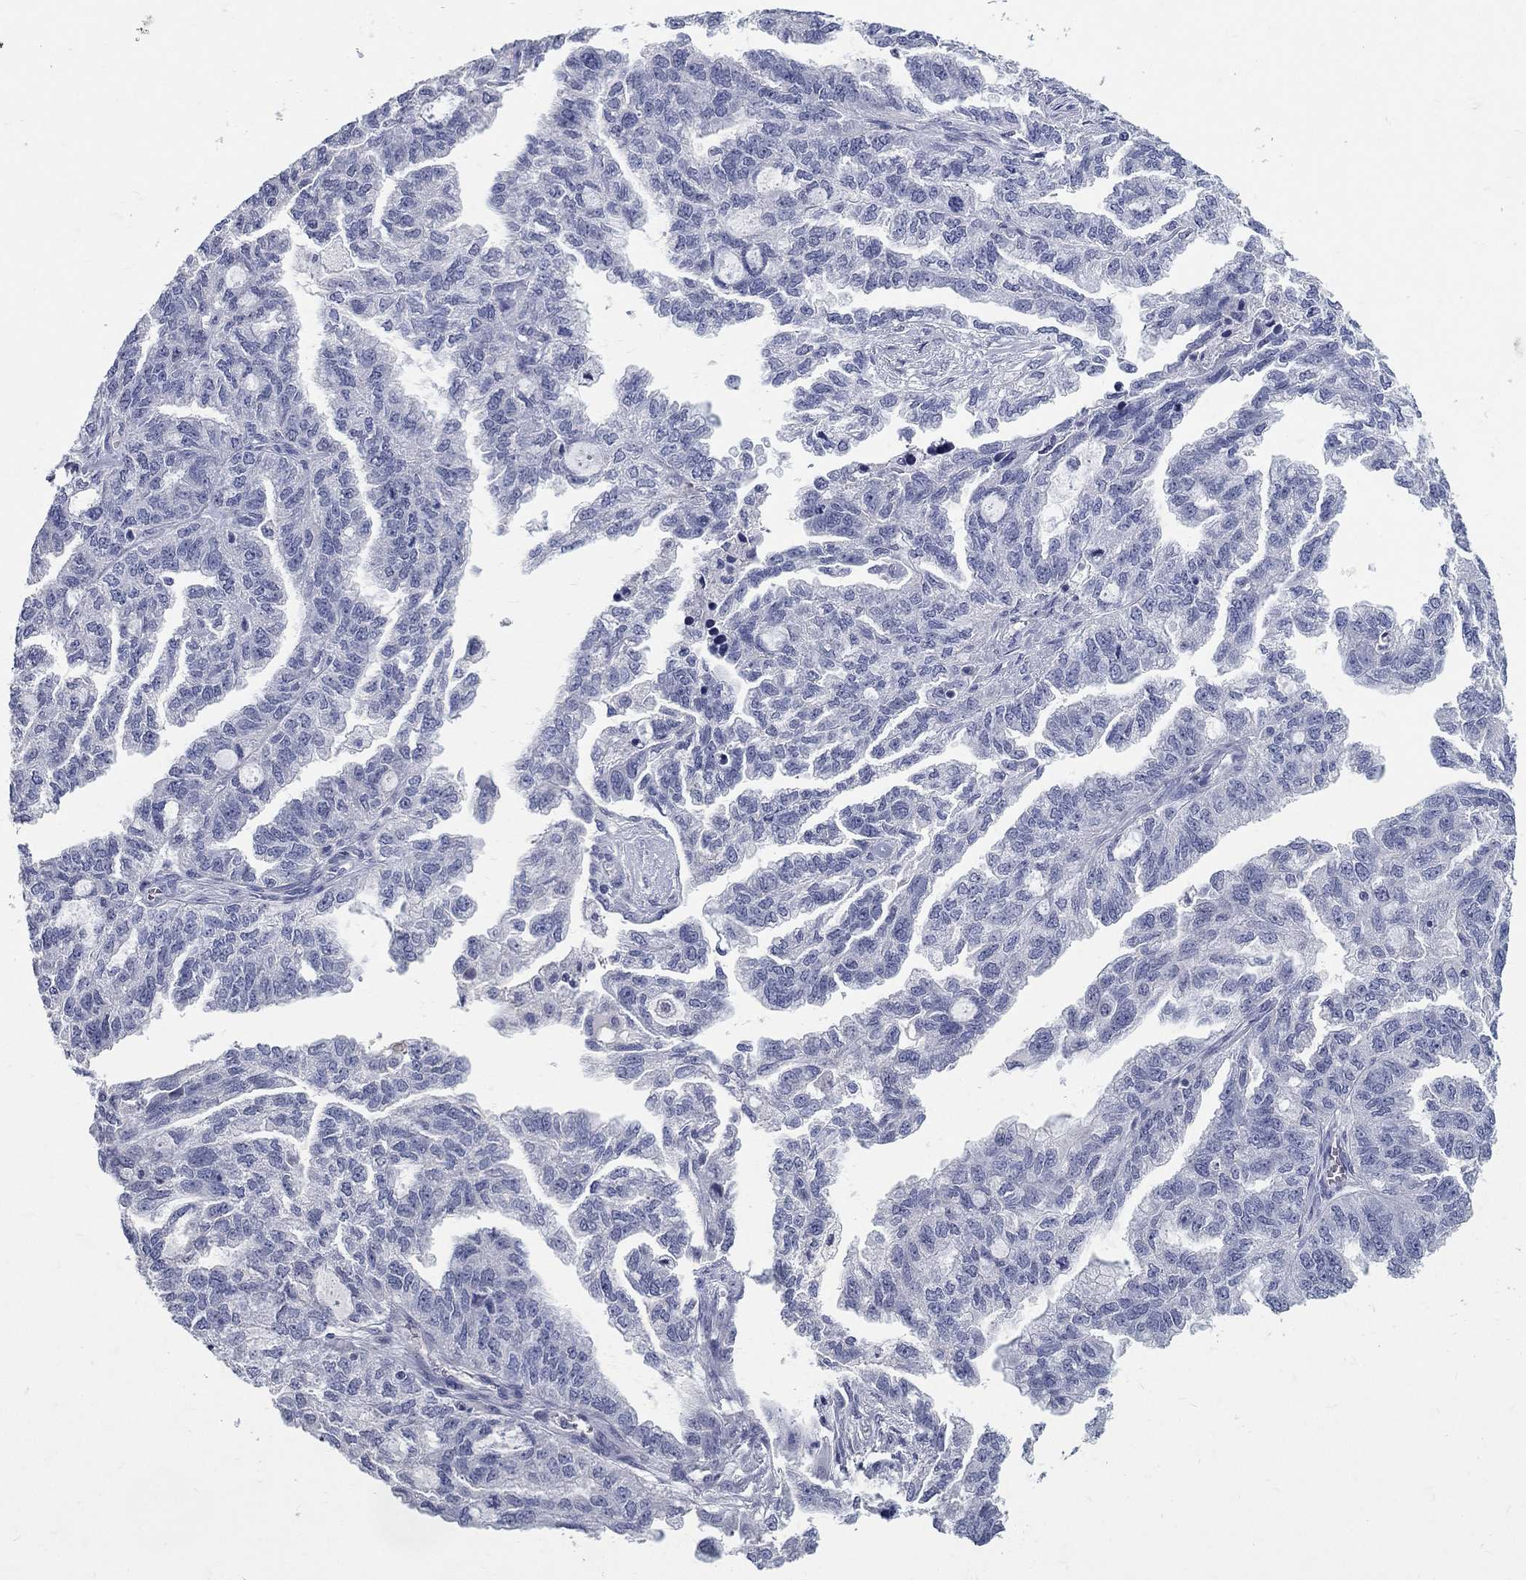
{"staining": {"intensity": "negative", "quantity": "none", "location": "none"}, "tissue": "ovarian cancer", "cell_type": "Tumor cells", "image_type": "cancer", "snomed": [{"axis": "morphology", "description": "Cystadenocarcinoma, serous, NOS"}, {"axis": "topography", "description": "Ovary"}], "caption": "Serous cystadenocarcinoma (ovarian) stained for a protein using IHC demonstrates no expression tumor cells.", "gene": "ELAVL4", "patient": {"sex": "female", "age": 51}}